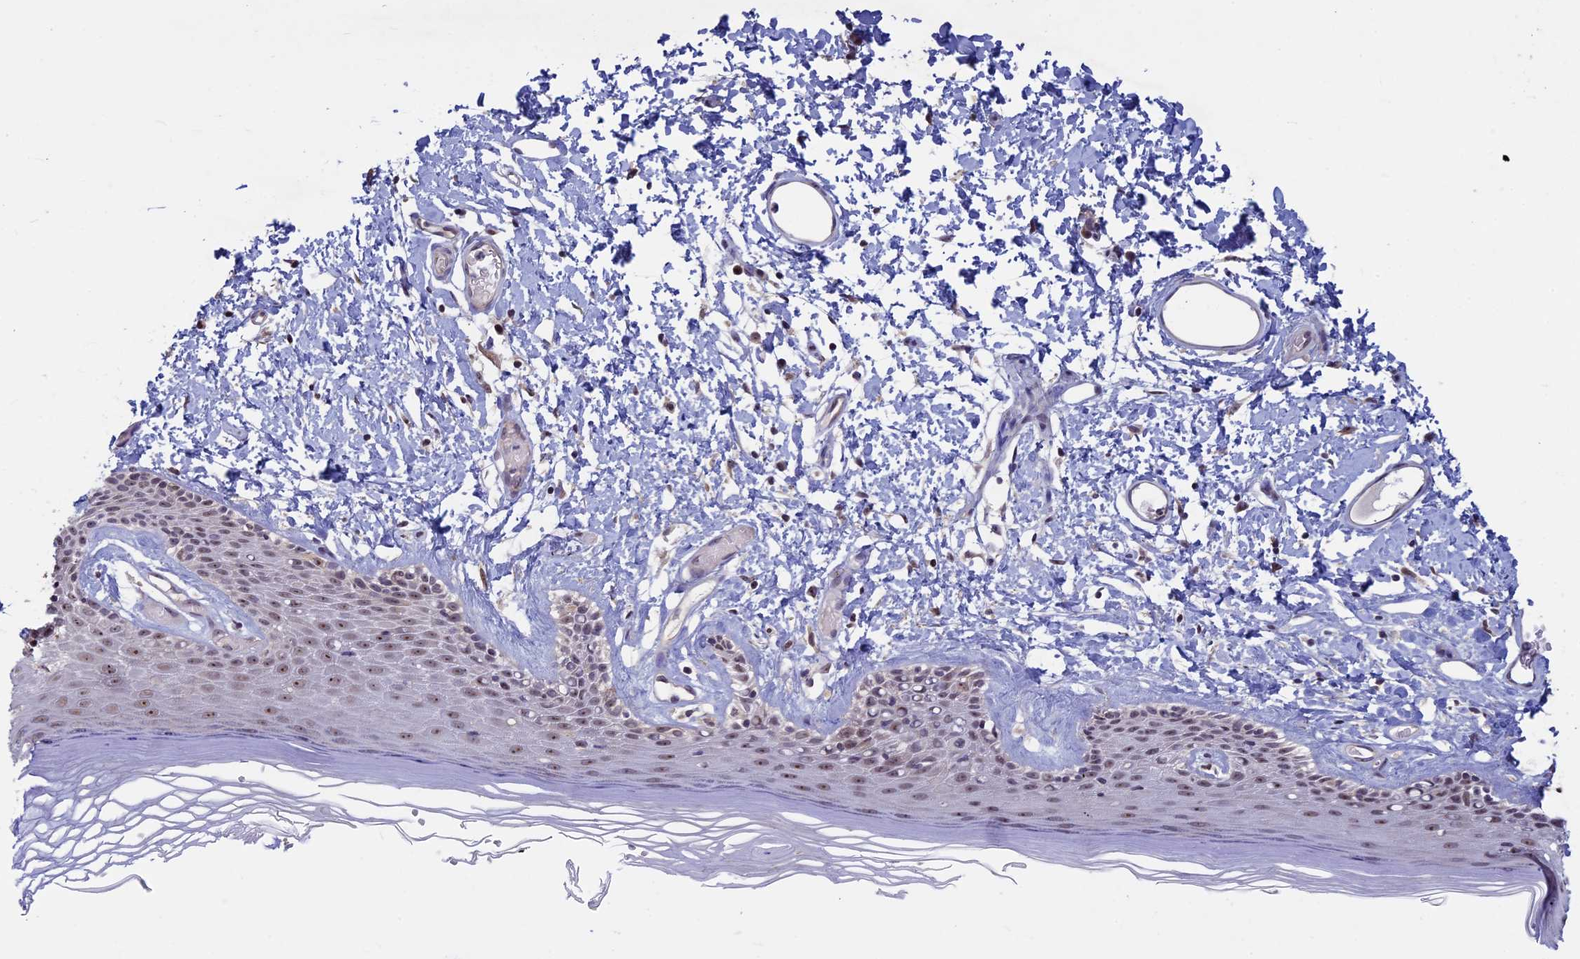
{"staining": {"intensity": "moderate", "quantity": ">75%", "location": "nuclear"}, "tissue": "skin", "cell_type": "Epidermal cells", "image_type": "normal", "snomed": [{"axis": "morphology", "description": "Normal tissue, NOS"}, {"axis": "topography", "description": "Adipose tissue"}, {"axis": "topography", "description": "Vascular tissue"}, {"axis": "topography", "description": "Vulva"}, {"axis": "topography", "description": "Peripheral nerve tissue"}], "caption": "Immunohistochemistry histopathology image of benign skin stained for a protein (brown), which displays medium levels of moderate nuclear positivity in about >75% of epidermal cells.", "gene": "SPIRE1", "patient": {"sex": "female", "age": 86}}